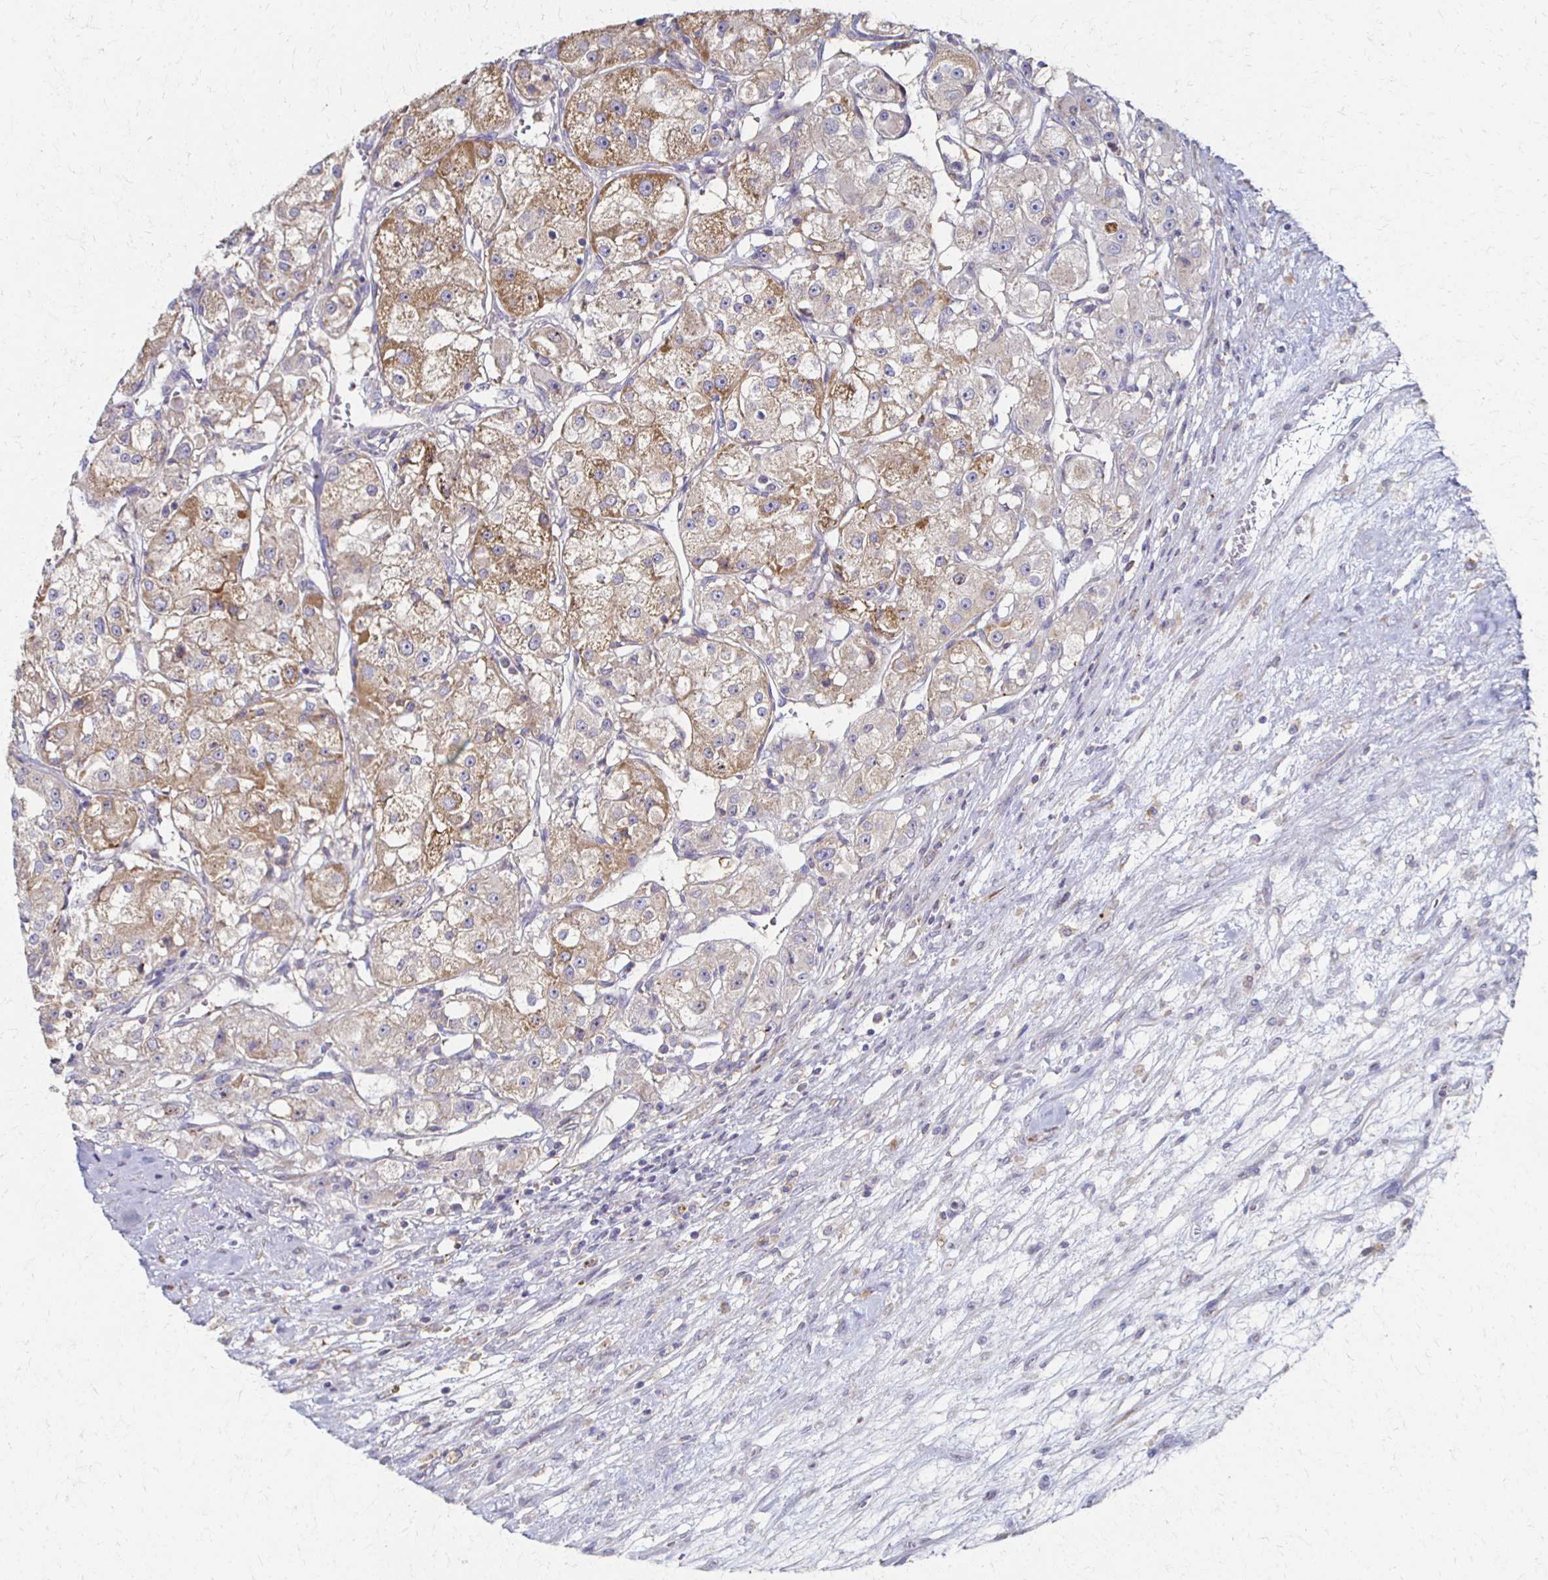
{"staining": {"intensity": "moderate", "quantity": "25%-75%", "location": "cytoplasmic/membranous"}, "tissue": "renal cancer", "cell_type": "Tumor cells", "image_type": "cancer", "snomed": [{"axis": "morphology", "description": "Adenocarcinoma, NOS"}, {"axis": "topography", "description": "Kidney"}], "caption": "The image demonstrates a brown stain indicating the presence of a protein in the cytoplasmic/membranous of tumor cells in adenocarcinoma (renal). The protein of interest is stained brown, and the nuclei are stained in blue (DAB IHC with brightfield microscopy, high magnification).", "gene": "CX3CR1", "patient": {"sex": "female", "age": 63}}